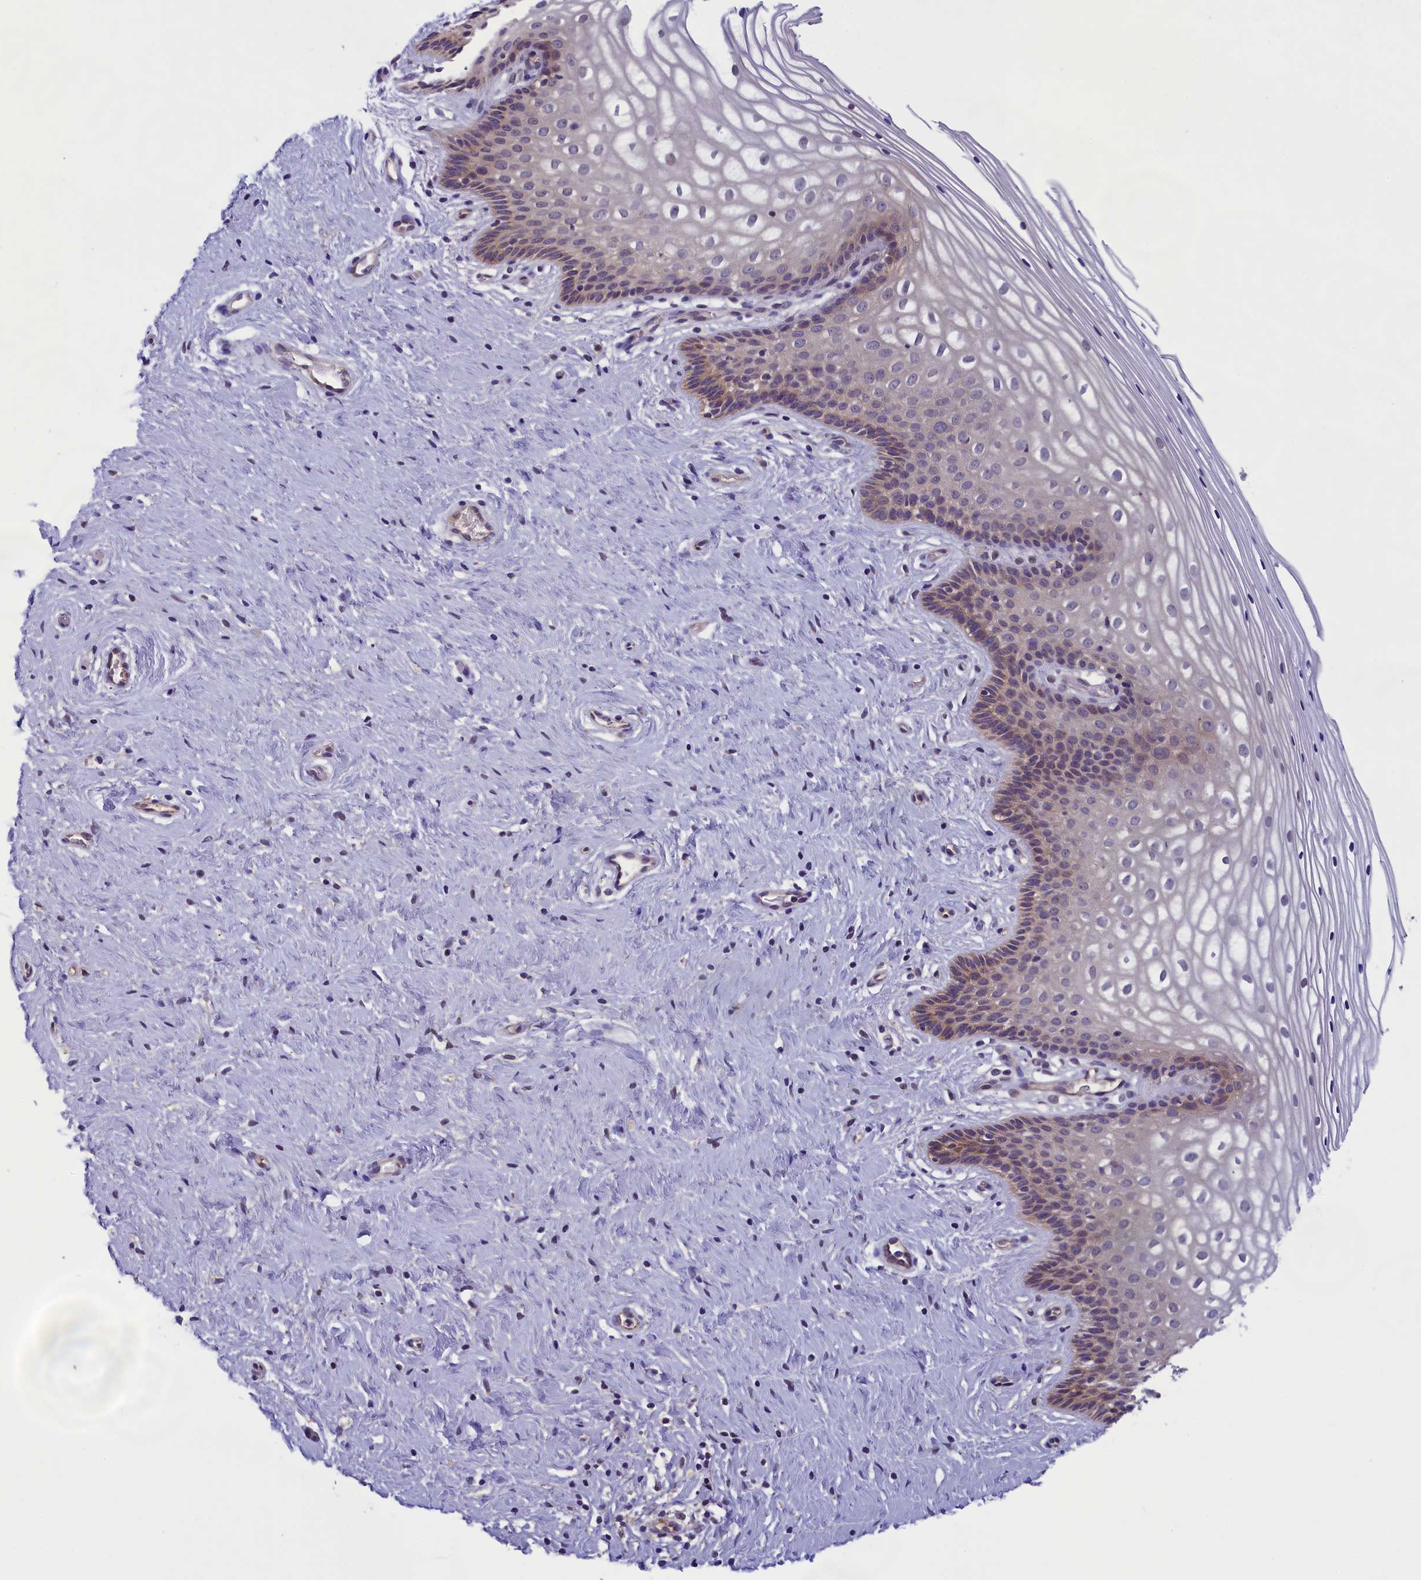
{"staining": {"intensity": "moderate", "quantity": "25%-75%", "location": "cytoplasmic/membranous"}, "tissue": "cervix", "cell_type": "Glandular cells", "image_type": "normal", "snomed": [{"axis": "morphology", "description": "Normal tissue, NOS"}, {"axis": "topography", "description": "Cervix"}], "caption": "Protein staining exhibits moderate cytoplasmic/membranous expression in approximately 25%-75% of glandular cells in benign cervix. The staining is performed using DAB brown chromogen to label protein expression. The nuclei are counter-stained blue using hematoxylin.", "gene": "ABCC8", "patient": {"sex": "female", "age": 33}}